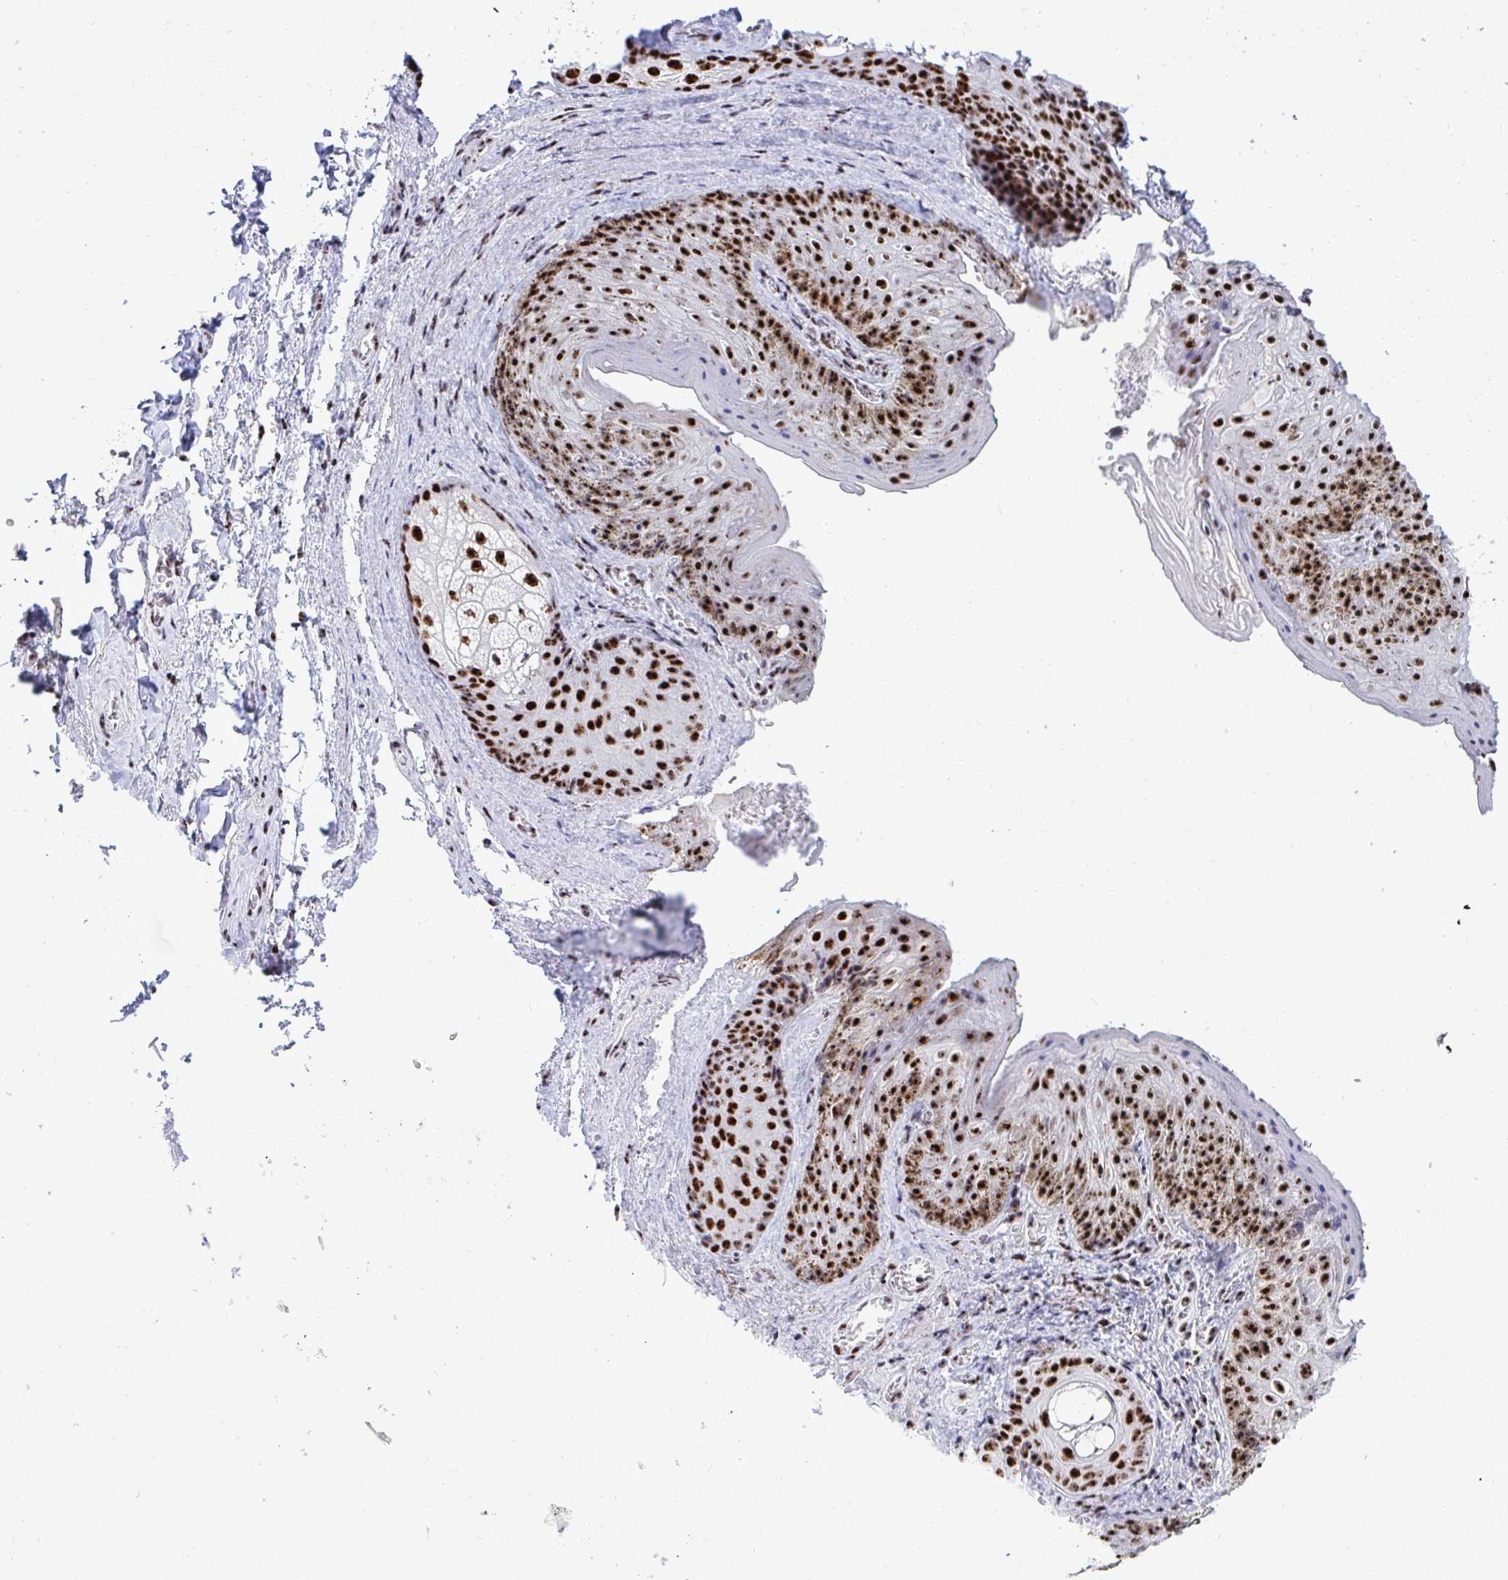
{"staining": {"intensity": "strong", "quantity": ">75%", "location": "nuclear"}, "tissue": "vagina", "cell_type": "Squamous epithelial cells", "image_type": "normal", "snomed": [{"axis": "morphology", "description": "Normal tissue, NOS"}, {"axis": "topography", "description": "Vulva"}, {"axis": "topography", "description": "Vagina"}, {"axis": "topography", "description": "Peripheral nerve tissue"}], "caption": "This photomicrograph shows unremarkable vagina stained with immunohistochemistry to label a protein in brown. The nuclear of squamous epithelial cells show strong positivity for the protein. Nuclei are counter-stained blue.", "gene": "PELP1", "patient": {"sex": "female", "age": 66}}